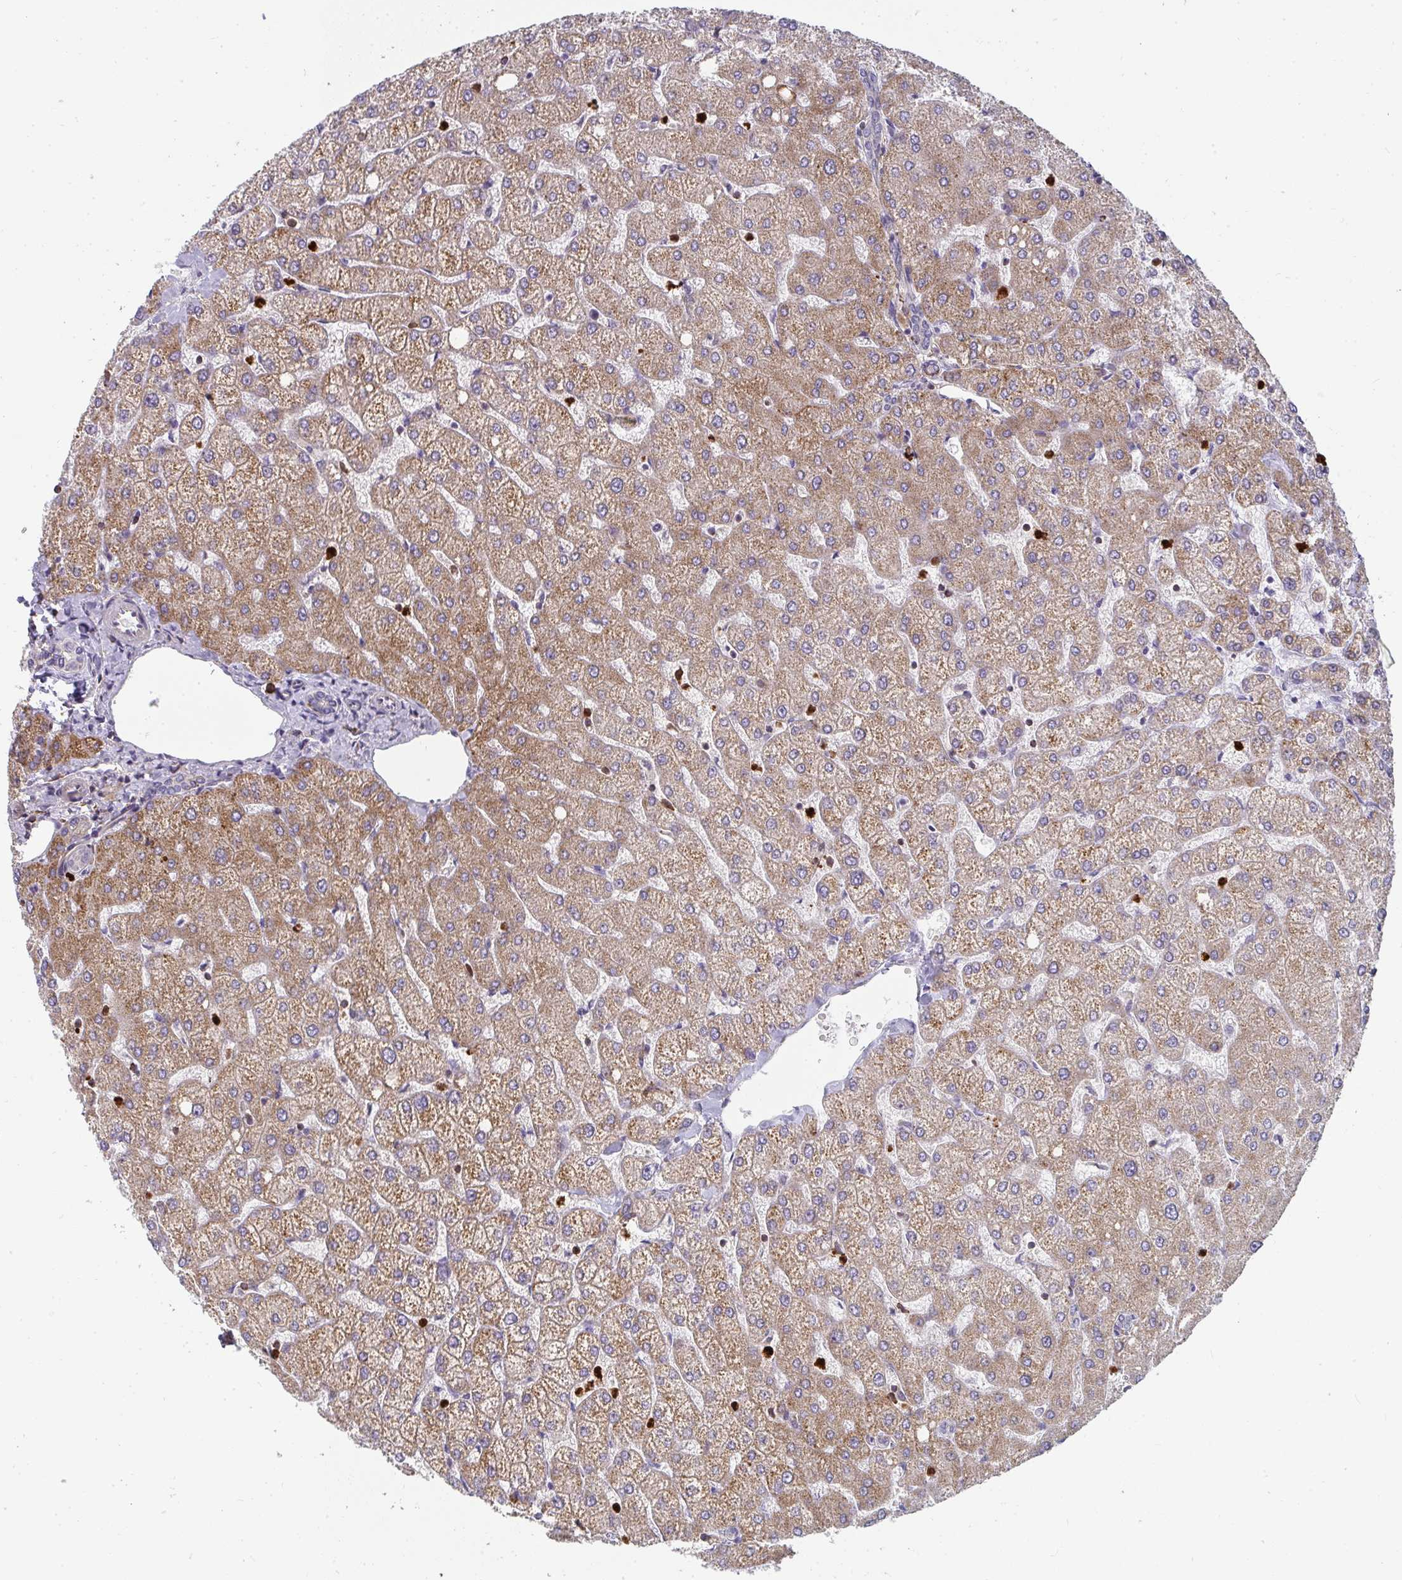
{"staining": {"intensity": "negative", "quantity": "none", "location": "none"}, "tissue": "liver", "cell_type": "Cholangiocytes", "image_type": "normal", "snomed": [{"axis": "morphology", "description": "Normal tissue, NOS"}, {"axis": "topography", "description": "Liver"}], "caption": "This is an immunohistochemistry (IHC) micrograph of unremarkable human liver. There is no expression in cholangiocytes.", "gene": "CSF3R", "patient": {"sex": "female", "age": 54}}